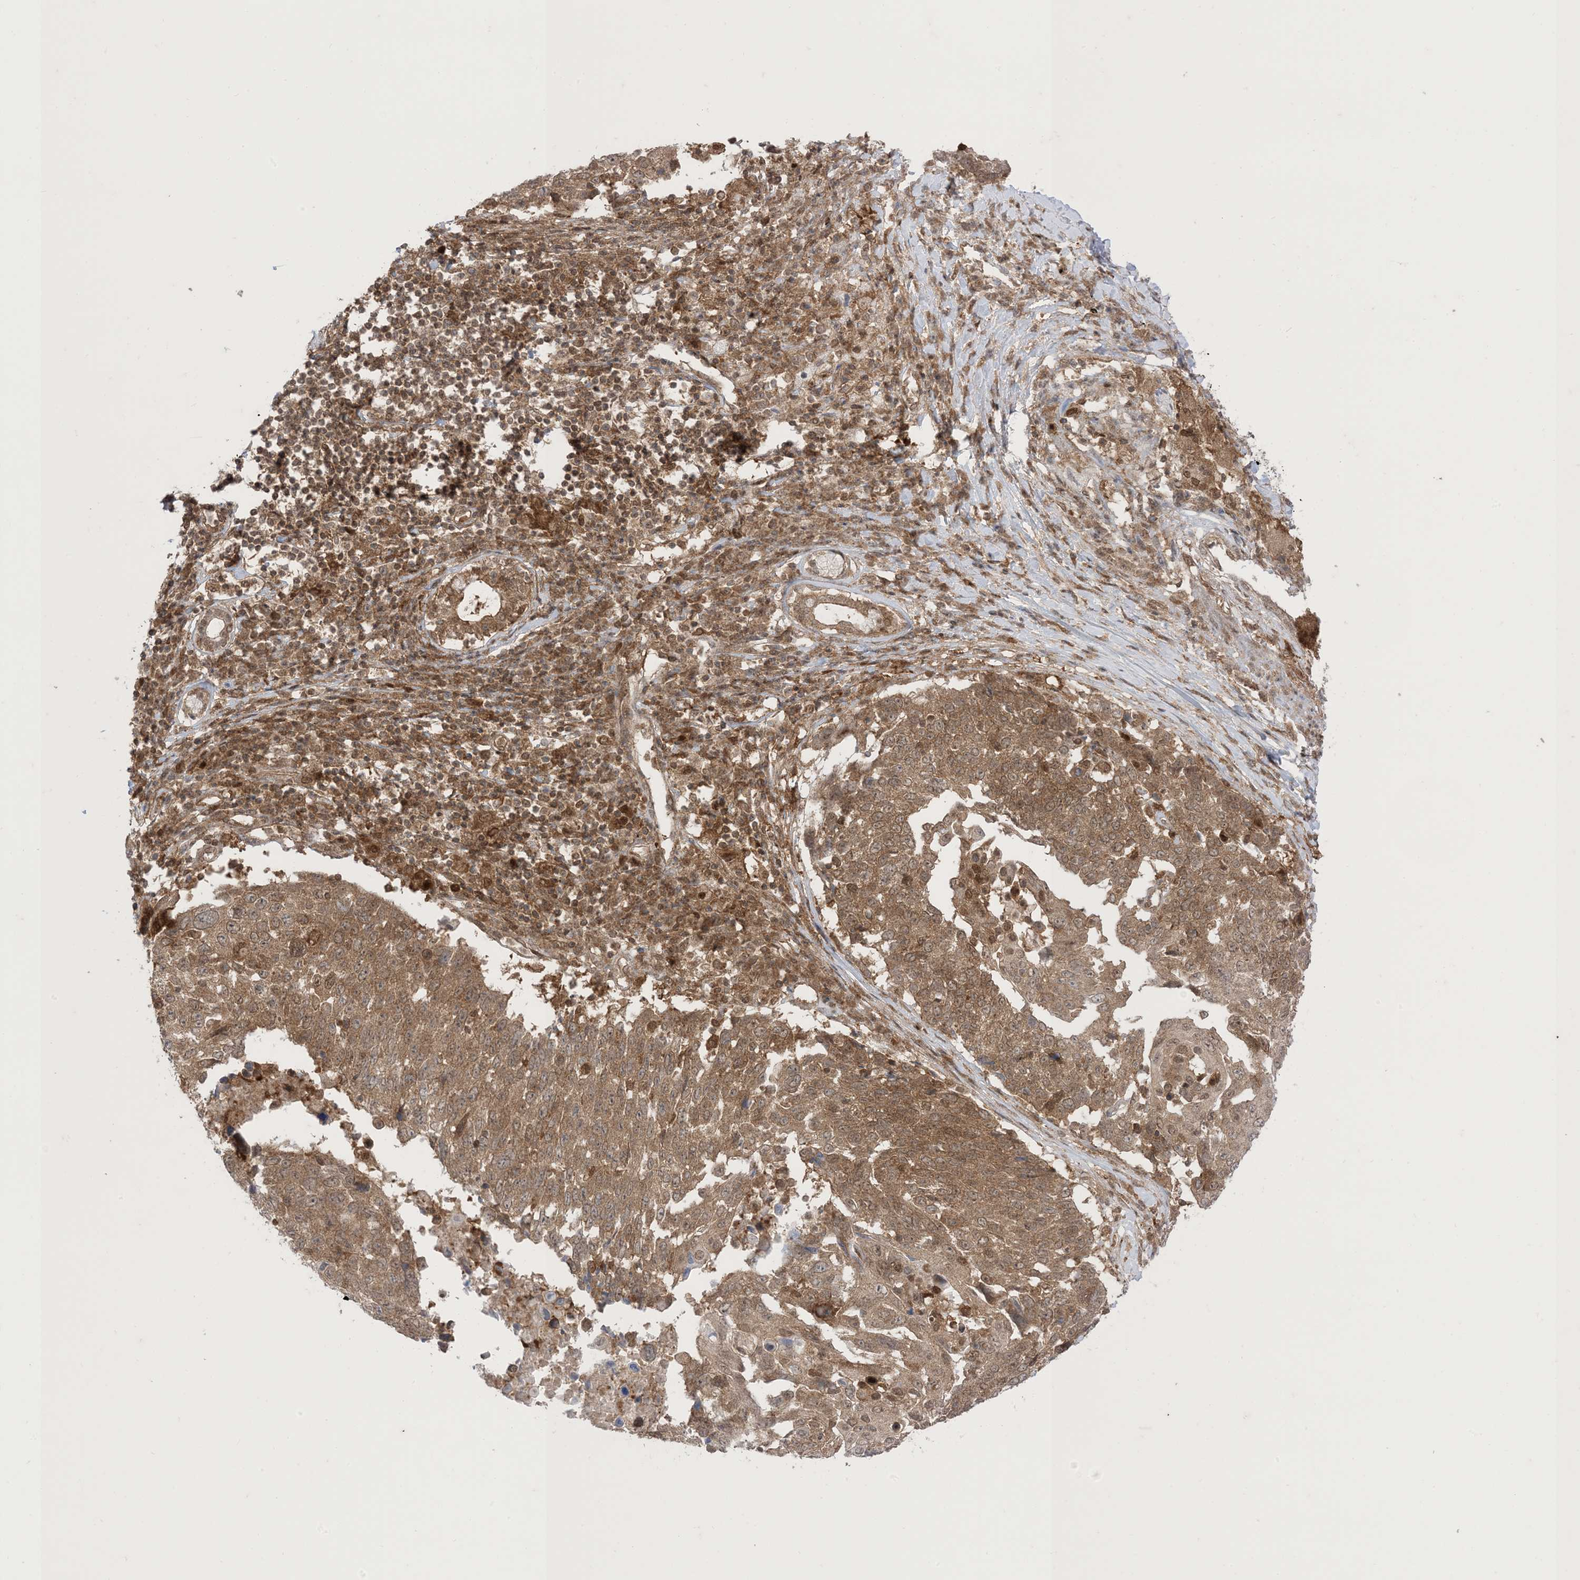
{"staining": {"intensity": "moderate", "quantity": ">75%", "location": "cytoplasmic/membranous"}, "tissue": "lung cancer", "cell_type": "Tumor cells", "image_type": "cancer", "snomed": [{"axis": "morphology", "description": "Squamous cell carcinoma, NOS"}, {"axis": "topography", "description": "Lung"}], "caption": "Tumor cells exhibit medium levels of moderate cytoplasmic/membranous expression in approximately >75% of cells in lung squamous cell carcinoma.", "gene": "PTPA", "patient": {"sex": "male", "age": 66}}